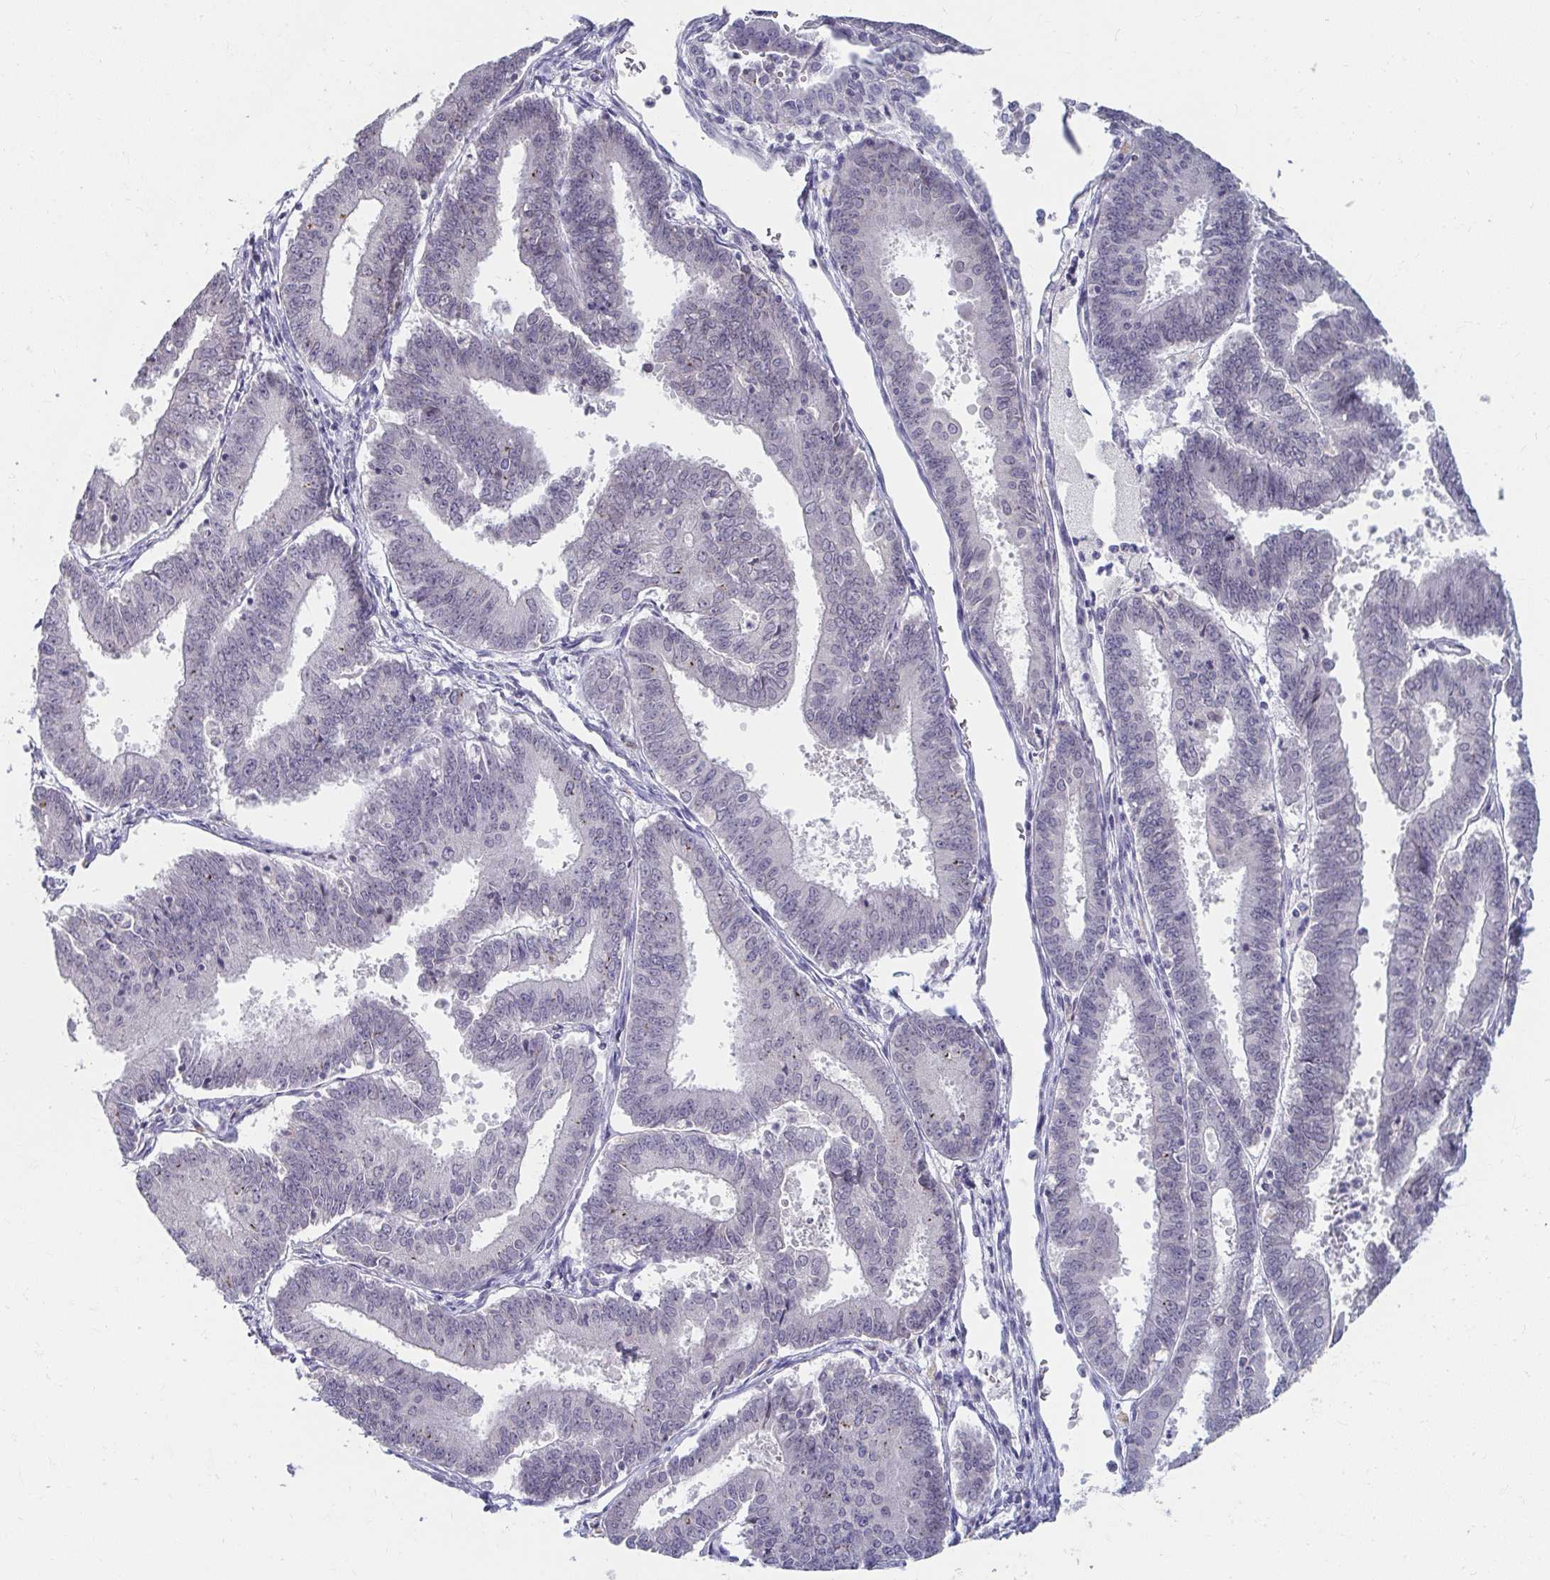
{"staining": {"intensity": "negative", "quantity": "none", "location": "none"}, "tissue": "endometrial cancer", "cell_type": "Tumor cells", "image_type": "cancer", "snomed": [{"axis": "morphology", "description": "Adenocarcinoma, NOS"}, {"axis": "topography", "description": "Endometrium"}], "caption": "The micrograph demonstrates no significant positivity in tumor cells of endometrial adenocarcinoma.", "gene": "NUP133", "patient": {"sex": "female", "age": 73}}